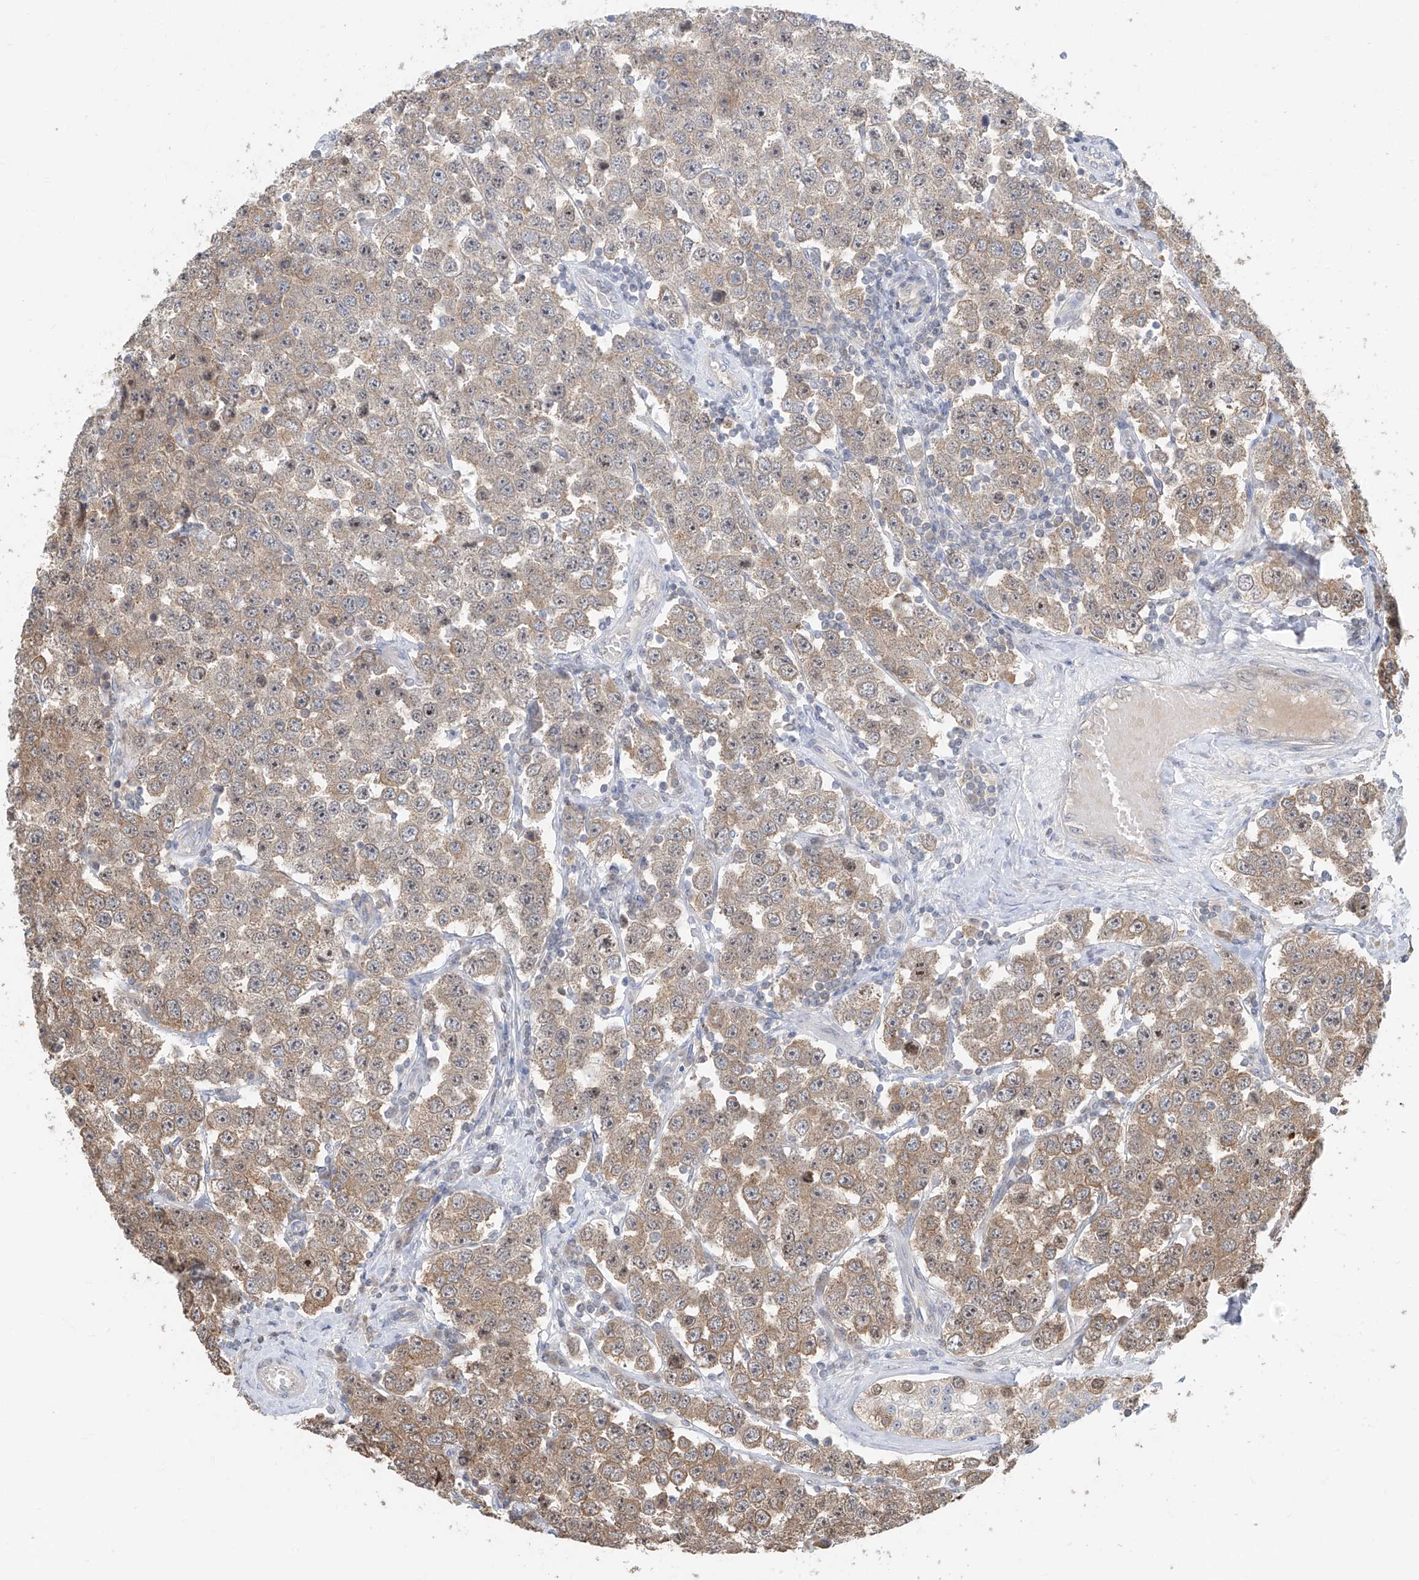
{"staining": {"intensity": "weak", "quantity": ">75%", "location": "cytoplasmic/membranous"}, "tissue": "testis cancer", "cell_type": "Tumor cells", "image_type": "cancer", "snomed": [{"axis": "morphology", "description": "Seminoma, NOS"}, {"axis": "topography", "description": "Testis"}], "caption": "The micrograph shows staining of seminoma (testis), revealing weak cytoplasmic/membranous protein positivity (brown color) within tumor cells. (IHC, brightfield microscopy, high magnification).", "gene": "TTC38", "patient": {"sex": "male", "age": 28}}